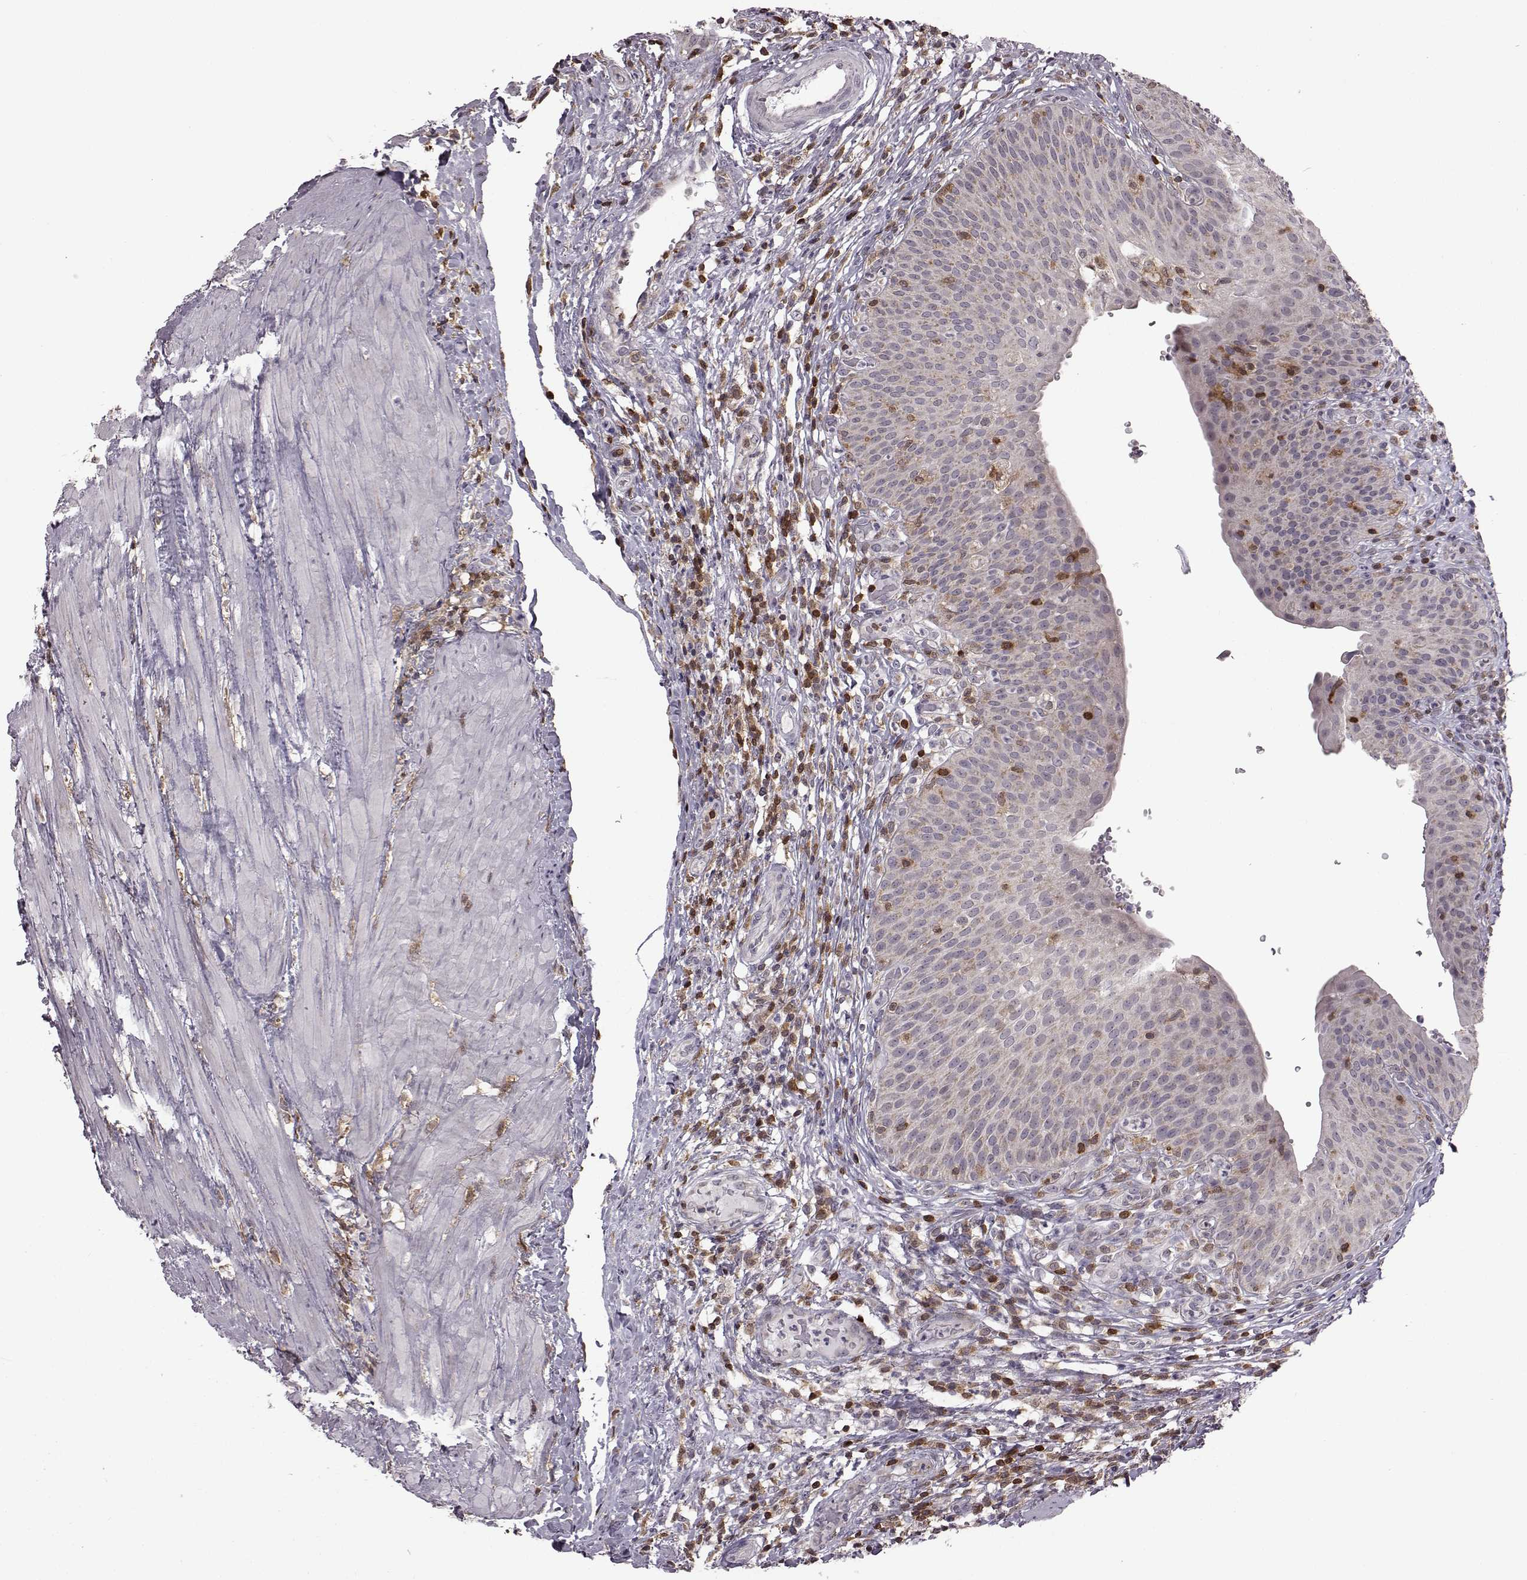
{"staining": {"intensity": "negative", "quantity": "none", "location": "none"}, "tissue": "urinary bladder", "cell_type": "Urothelial cells", "image_type": "normal", "snomed": [{"axis": "morphology", "description": "Normal tissue, NOS"}, {"axis": "topography", "description": "Urinary bladder"}], "caption": "Image shows no protein positivity in urothelial cells of benign urinary bladder.", "gene": "DOK2", "patient": {"sex": "male", "age": 66}}